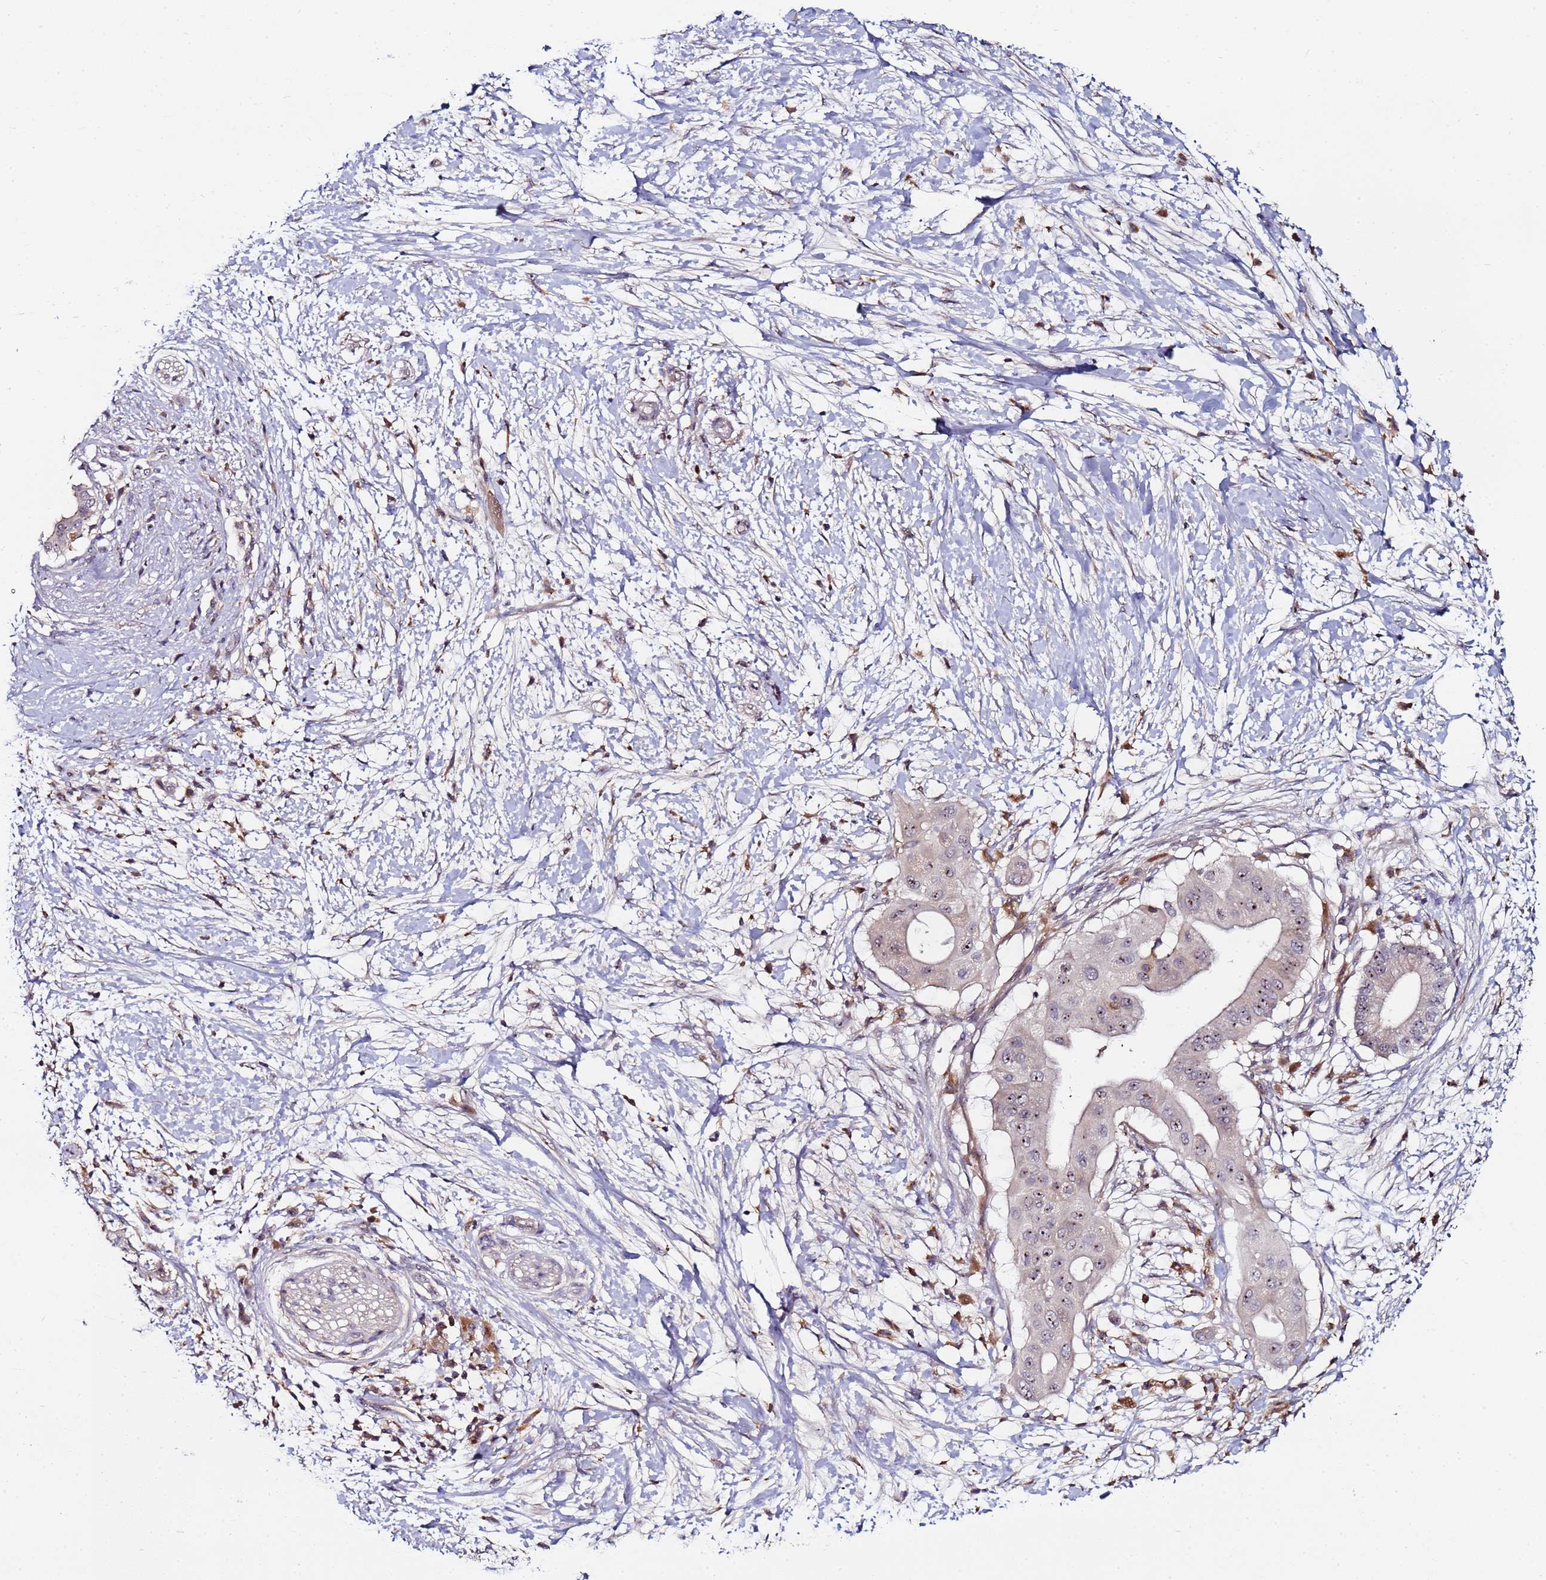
{"staining": {"intensity": "moderate", "quantity": "25%-75%", "location": "nuclear"}, "tissue": "pancreatic cancer", "cell_type": "Tumor cells", "image_type": "cancer", "snomed": [{"axis": "morphology", "description": "Adenocarcinoma, NOS"}, {"axis": "topography", "description": "Pancreas"}], "caption": "Tumor cells show moderate nuclear positivity in approximately 25%-75% of cells in pancreatic cancer (adenocarcinoma). Using DAB (3,3'-diaminobenzidine) (brown) and hematoxylin (blue) stains, captured at high magnification using brightfield microscopy.", "gene": "KRI1", "patient": {"sex": "male", "age": 68}}